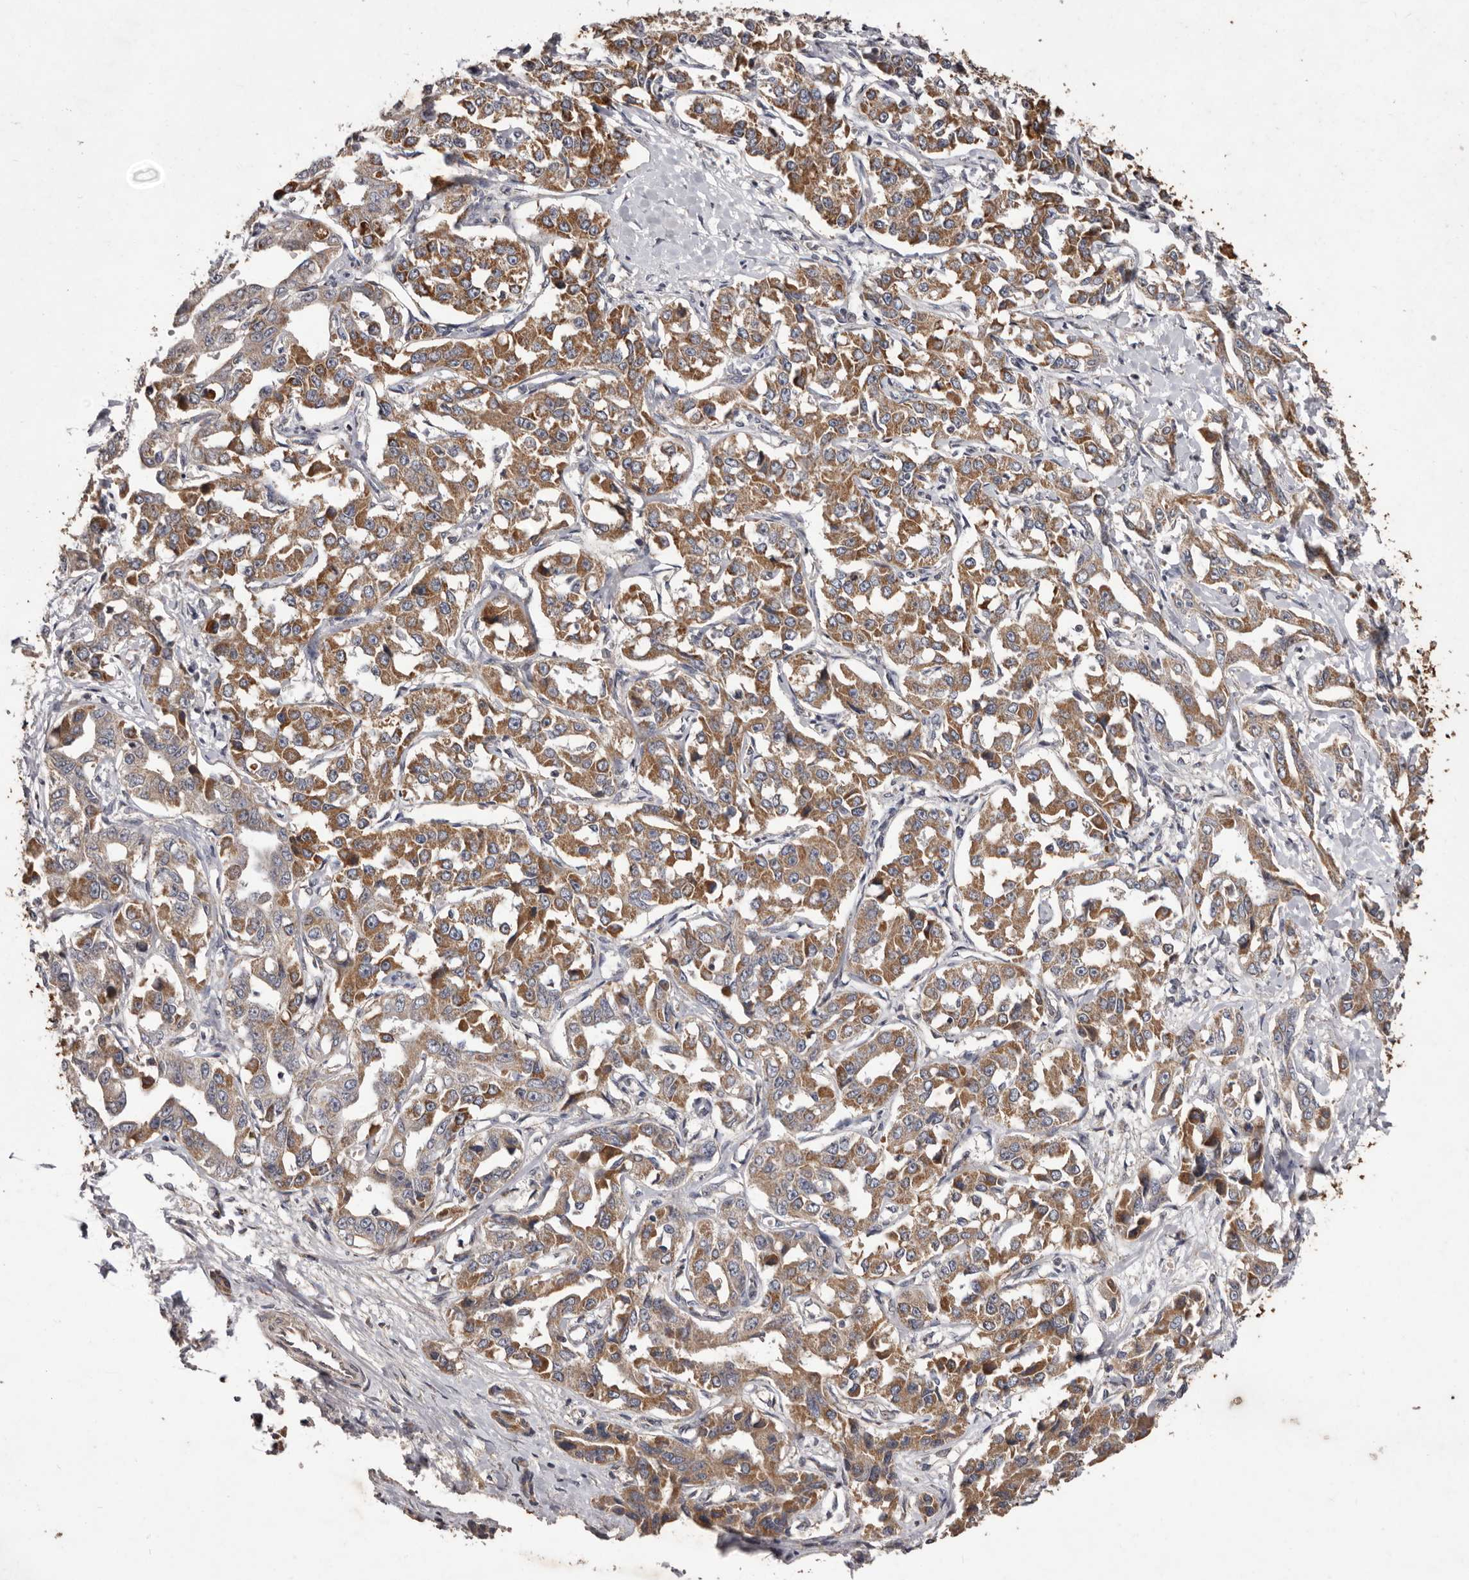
{"staining": {"intensity": "moderate", "quantity": ">75%", "location": "cytoplasmic/membranous"}, "tissue": "liver cancer", "cell_type": "Tumor cells", "image_type": "cancer", "snomed": [{"axis": "morphology", "description": "Cholangiocarcinoma"}, {"axis": "topography", "description": "Liver"}], "caption": "Immunohistochemical staining of liver cholangiocarcinoma reveals medium levels of moderate cytoplasmic/membranous protein expression in approximately >75% of tumor cells.", "gene": "CXCL14", "patient": {"sex": "male", "age": 59}}